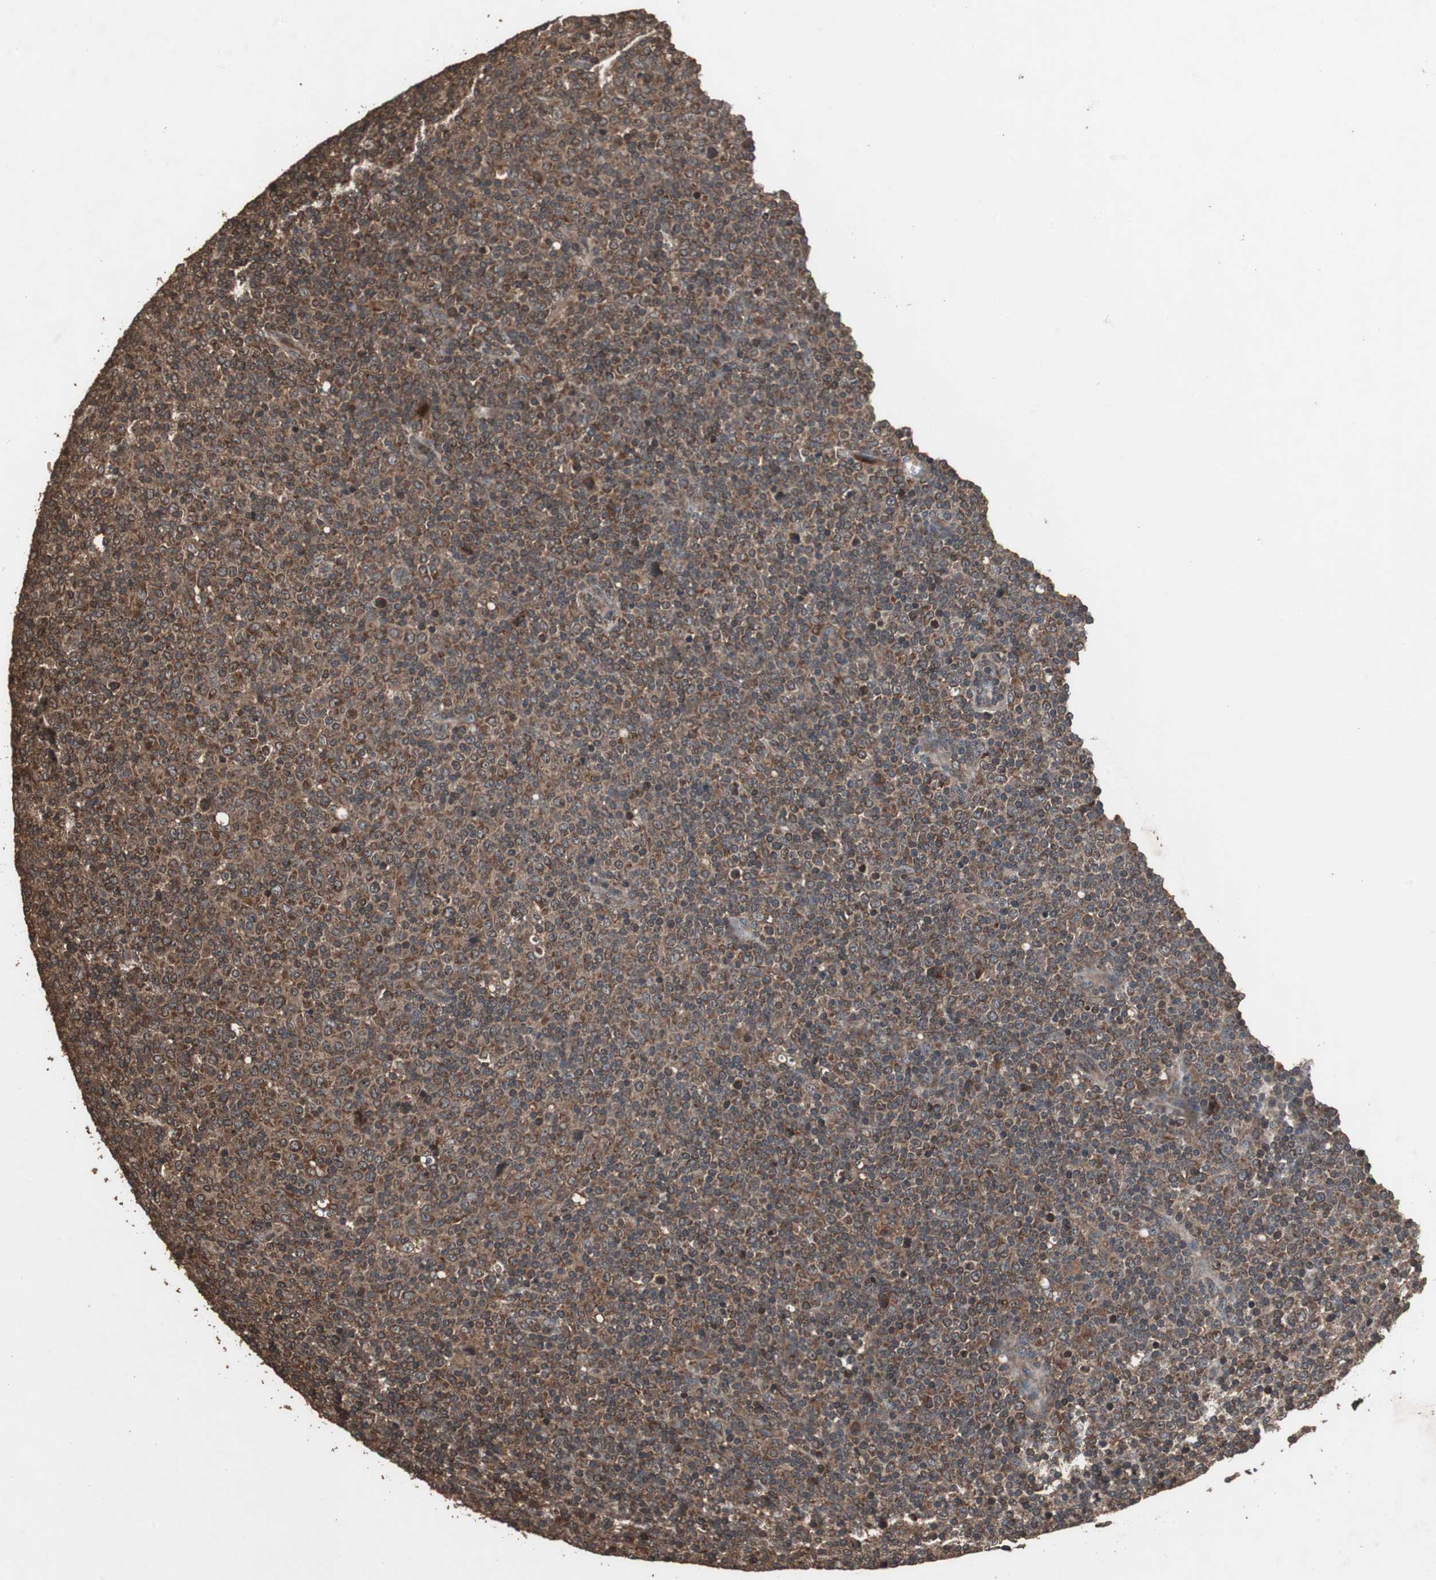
{"staining": {"intensity": "moderate", "quantity": ">75%", "location": "cytoplasmic/membranous"}, "tissue": "lymphoma", "cell_type": "Tumor cells", "image_type": "cancer", "snomed": [{"axis": "morphology", "description": "Malignant lymphoma, non-Hodgkin's type, Low grade"}, {"axis": "topography", "description": "Lymph node"}], "caption": "Moderate cytoplasmic/membranous positivity for a protein is identified in approximately >75% of tumor cells of lymphoma using IHC.", "gene": "LAMTOR5", "patient": {"sex": "male", "age": 70}}